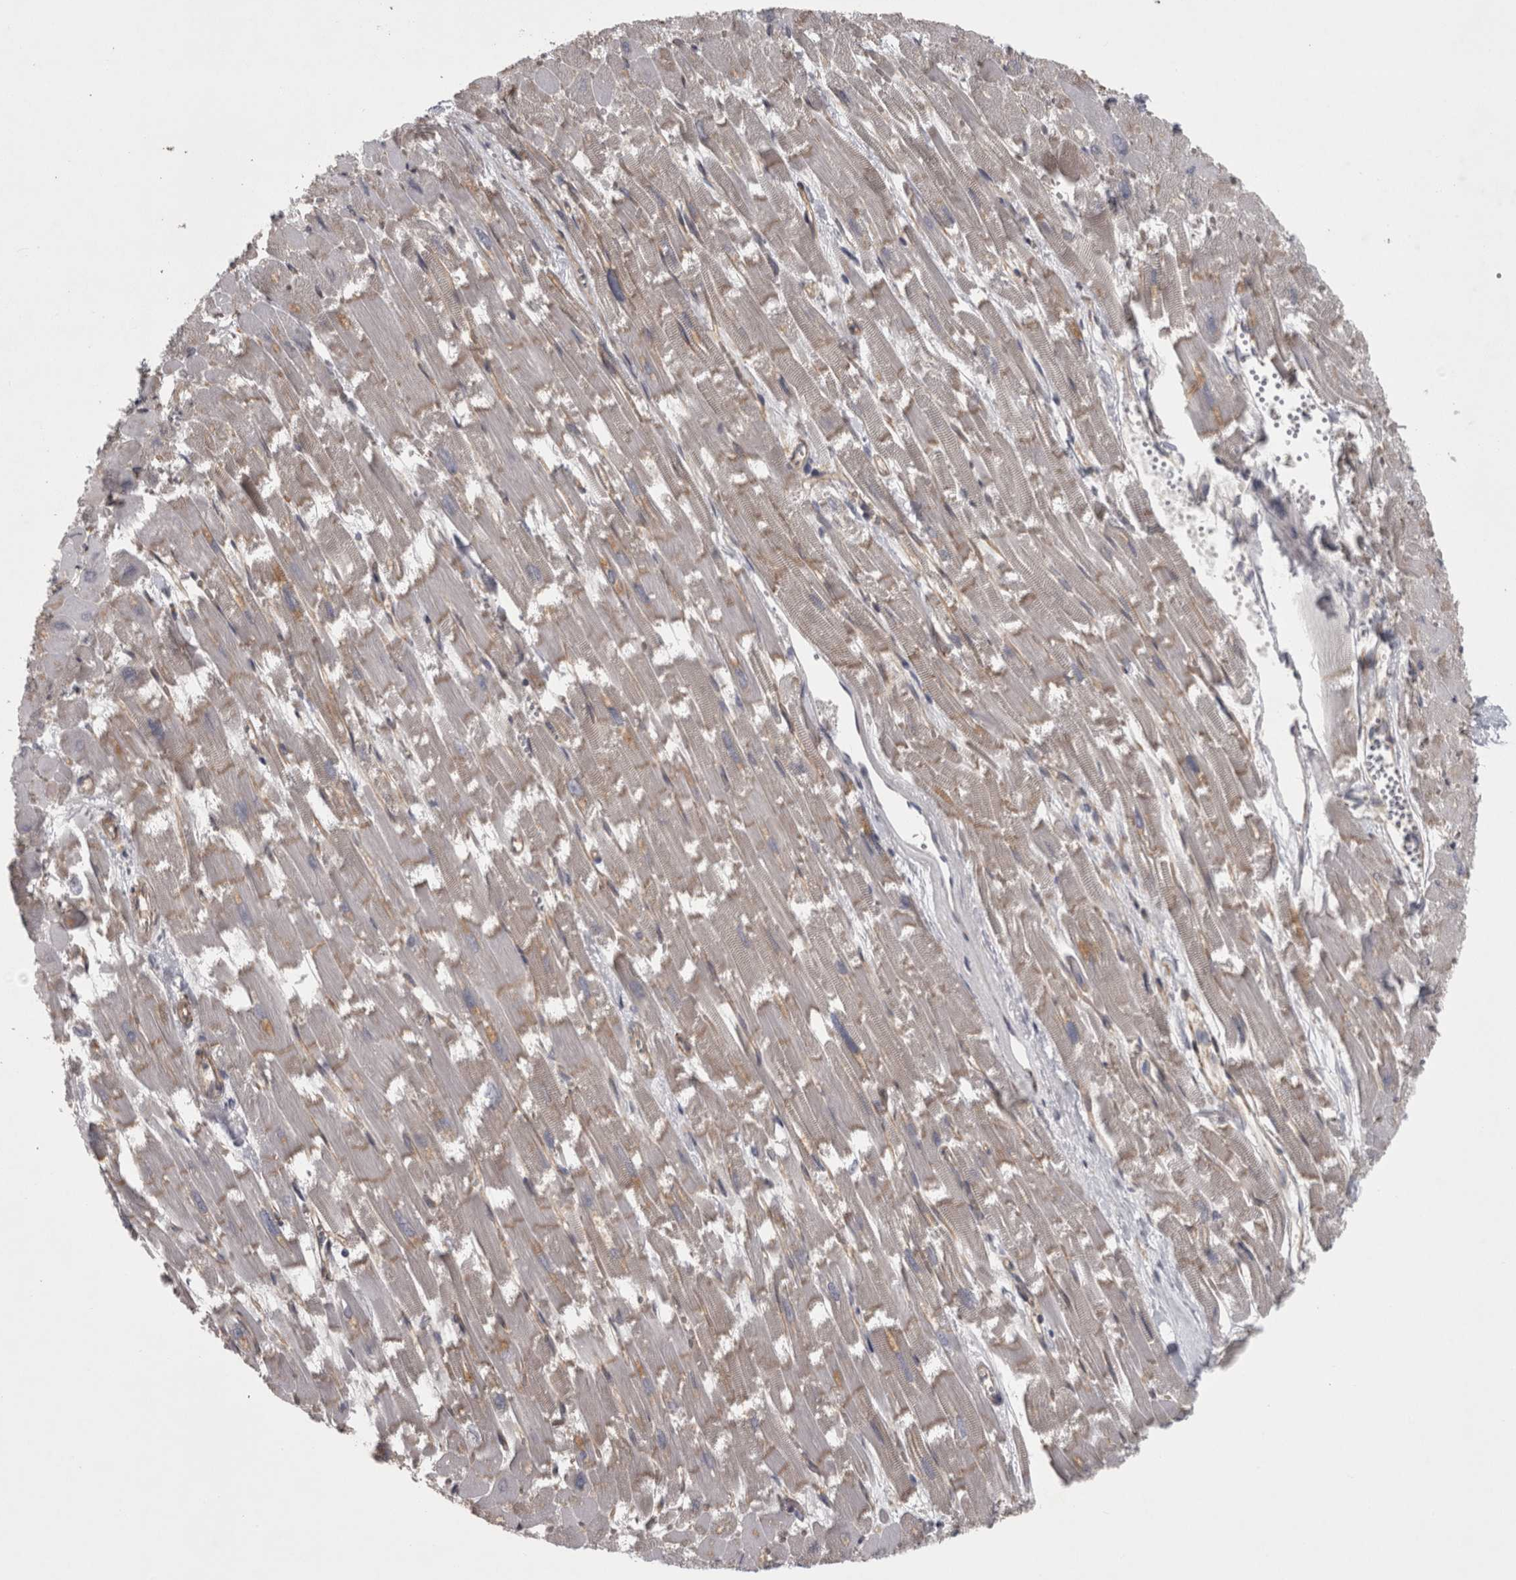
{"staining": {"intensity": "weak", "quantity": "<25%", "location": "cytoplasmic/membranous"}, "tissue": "heart muscle", "cell_type": "Cardiomyocytes", "image_type": "normal", "snomed": [{"axis": "morphology", "description": "Normal tissue, NOS"}, {"axis": "topography", "description": "Heart"}], "caption": "This is an immunohistochemistry micrograph of normal human heart muscle. There is no expression in cardiomyocytes.", "gene": "PRKCI", "patient": {"sex": "male", "age": 54}}